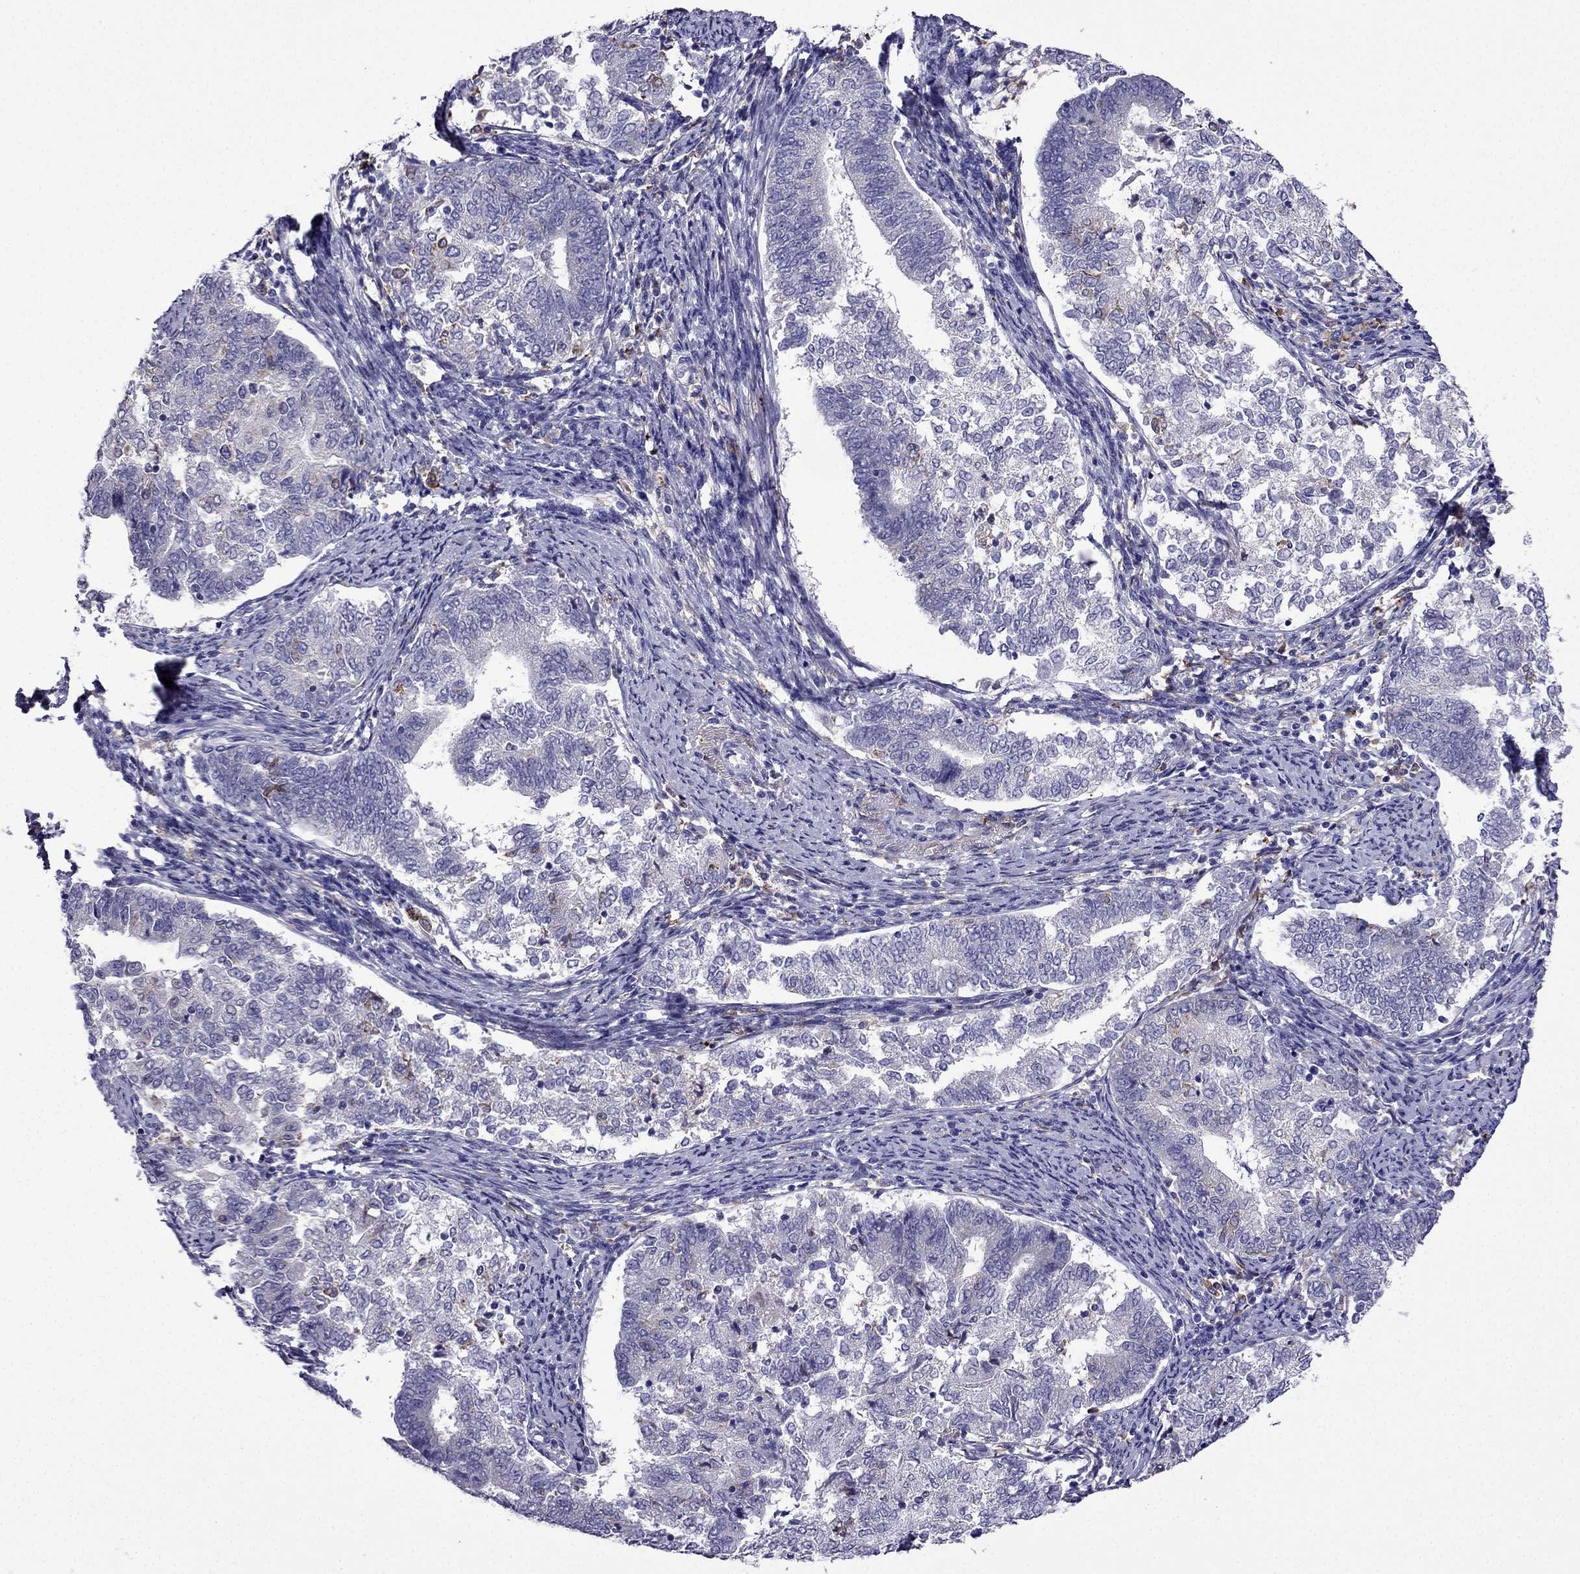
{"staining": {"intensity": "negative", "quantity": "none", "location": "none"}, "tissue": "endometrial cancer", "cell_type": "Tumor cells", "image_type": "cancer", "snomed": [{"axis": "morphology", "description": "Adenocarcinoma, NOS"}, {"axis": "topography", "description": "Endometrium"}], "caption": "This is an immunohistochemistry (IHC) photomicrograph of endometrial cancer. There is no staining in tumor cells.", "gene": "TSSK4", "patient": {"sex": "female", "age": 65}}